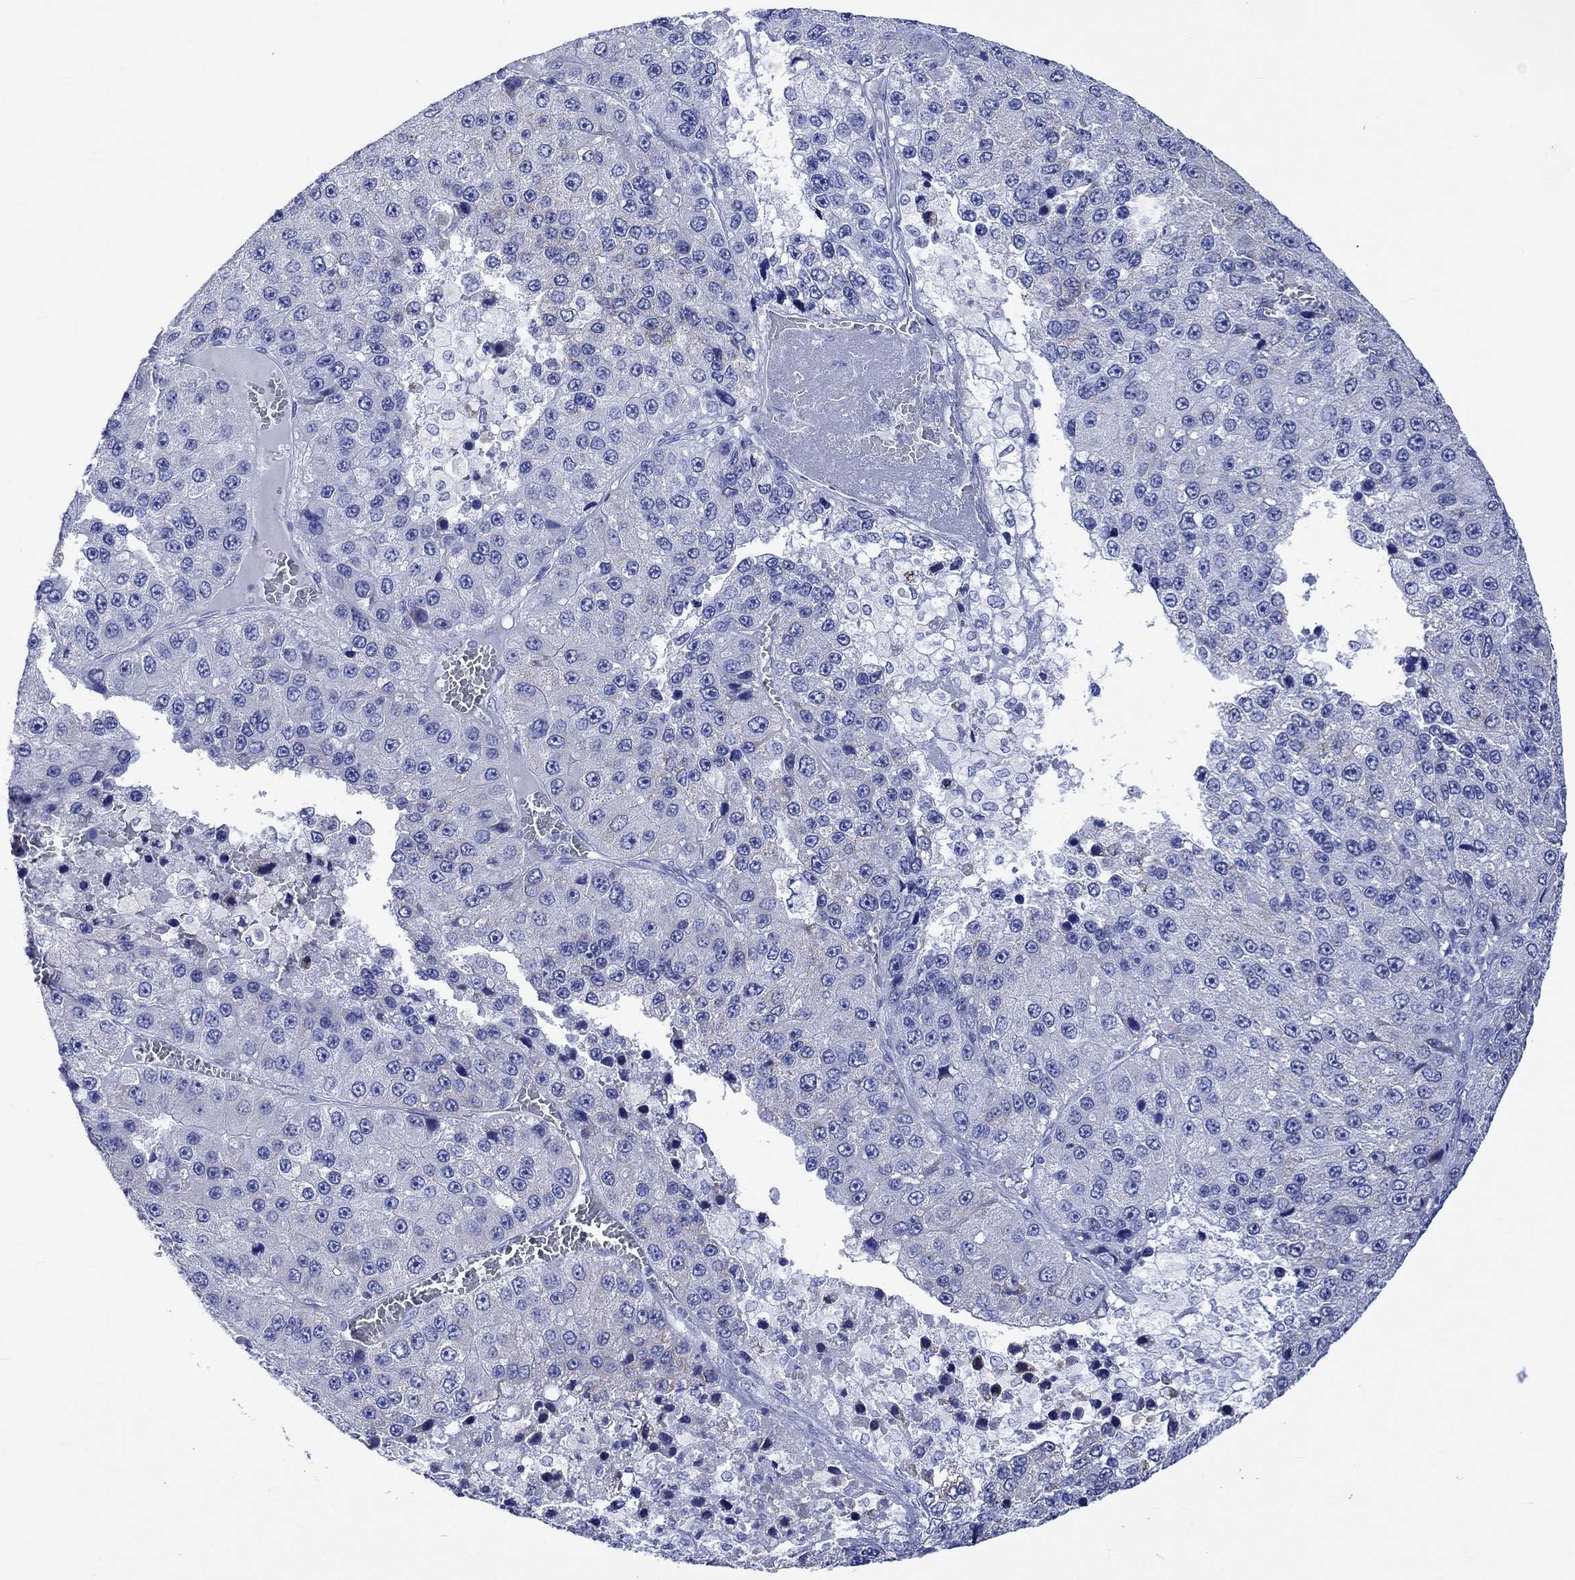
{"staining": {"intensity": "negative", "quantity": "none", "location": "none"}, "tissue": "liver cancer", "cell_type": "Tumor cells", "image_type": "cancer", "snomed": [{"axis": "morphology", "description": "Carcinoma, Hepatocellular, NOS"}, {"axis": "topography", "description": "Liver"}], "caption": "Protein analysis of liver hepatocellular carcinoma reveals no significant positivity in tumor cells. (Stains: DAB (3,3'-diaminobenzidine) IHC with hematoxylin counter stain, Microscopy: brightfield microscopy at high magnification).", "gene": "KLHL33", "patient": {"sex": "female", "age": 73}}